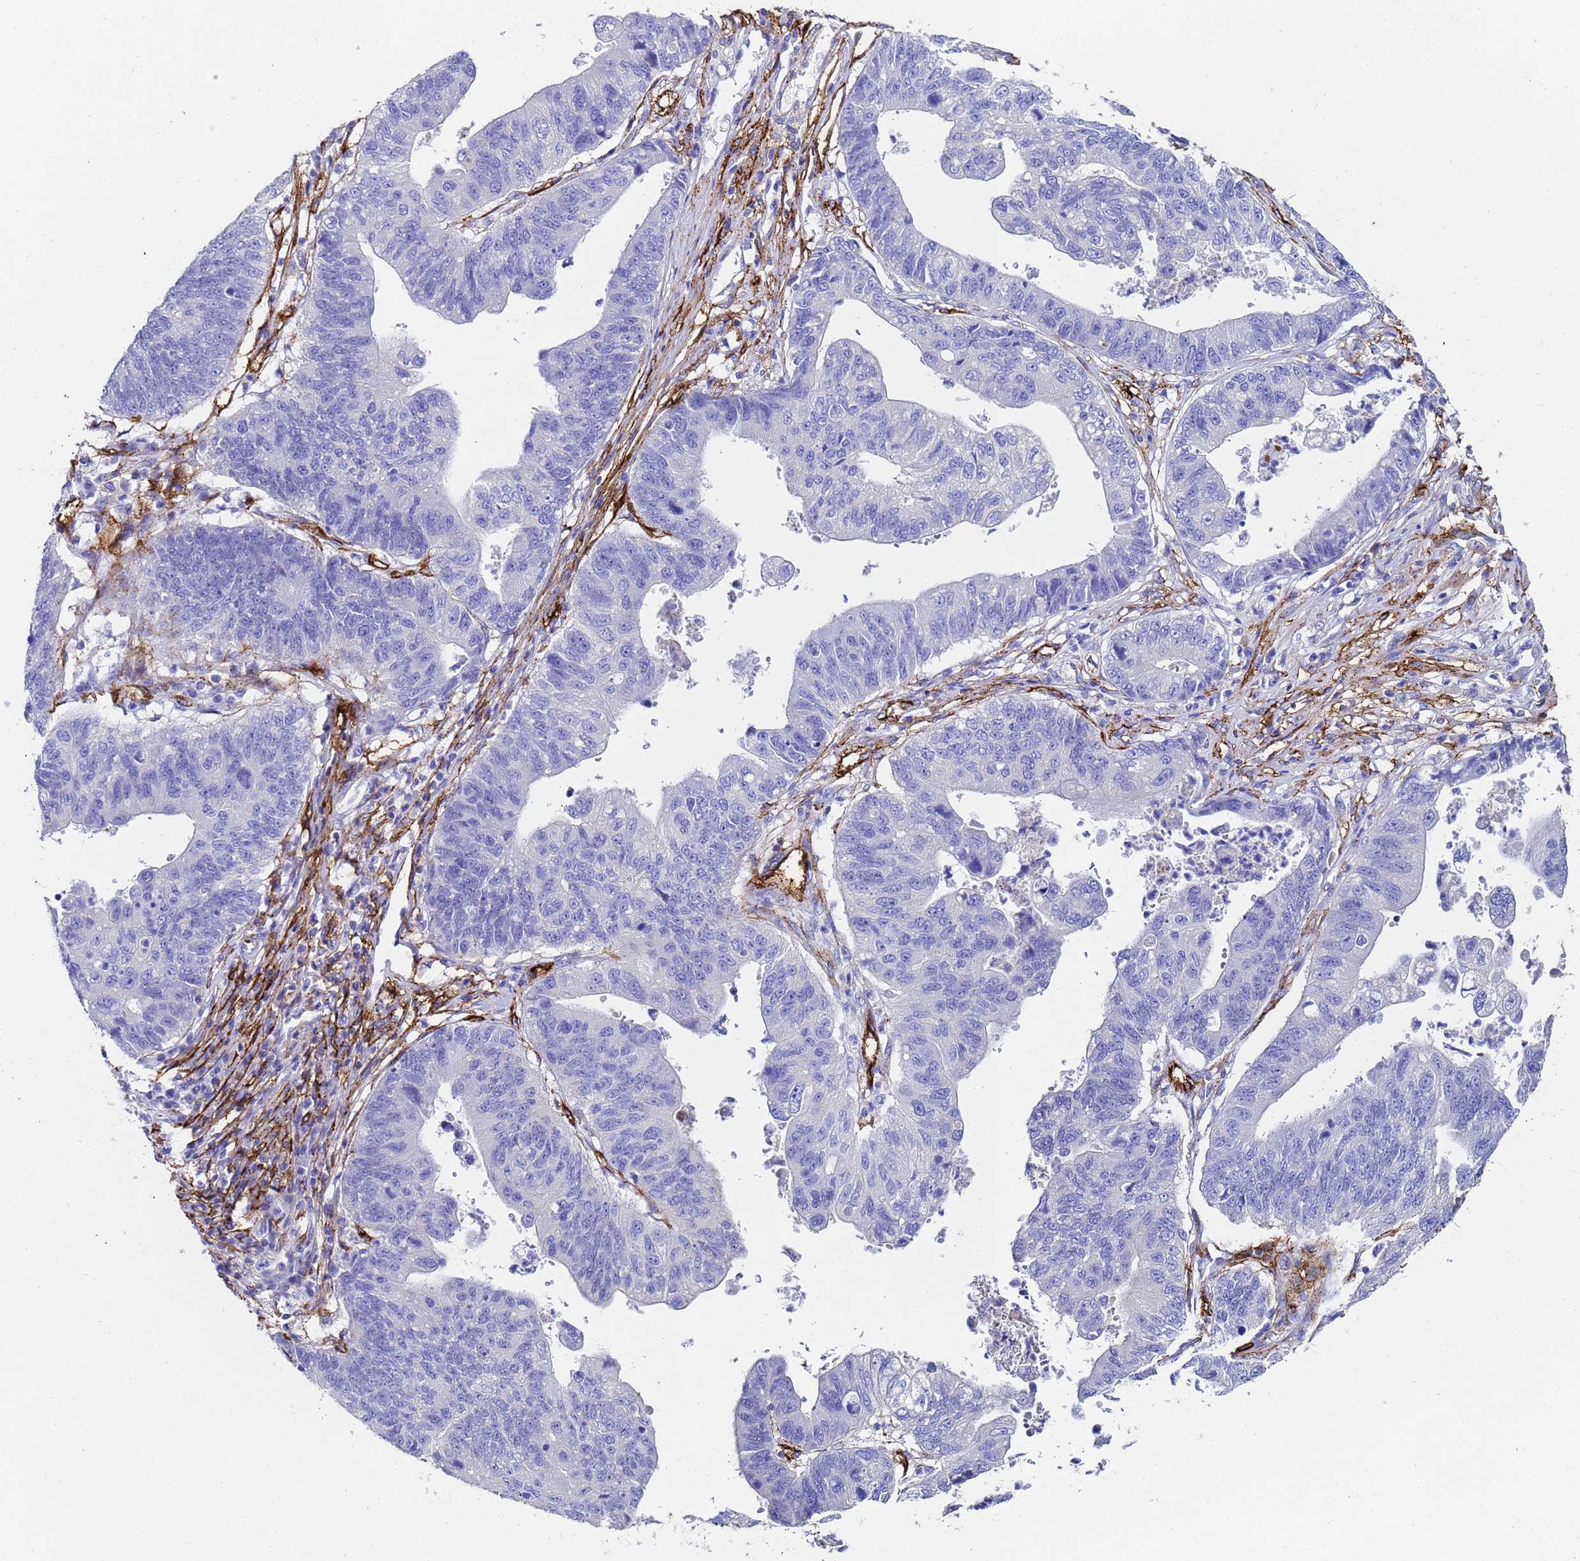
{"staining": {"intensity": "negative", "quantity": "none", "location": "none"}, "tissue": "stomach cancer", "cell_type": "Tumor cells", "image_type": "cancer", "snomed": [{"axis": "morphology", "description": "Adenocarcinoma, NOS"}, {"axis": "topography", "description": "Stomach"}], "caption": "Tumor cells are negative for protein expression in human stomach cancer (adenocarcinoma).", "gene": "ADIPOQ", "patient": {"sex": "male", "age": 59}}